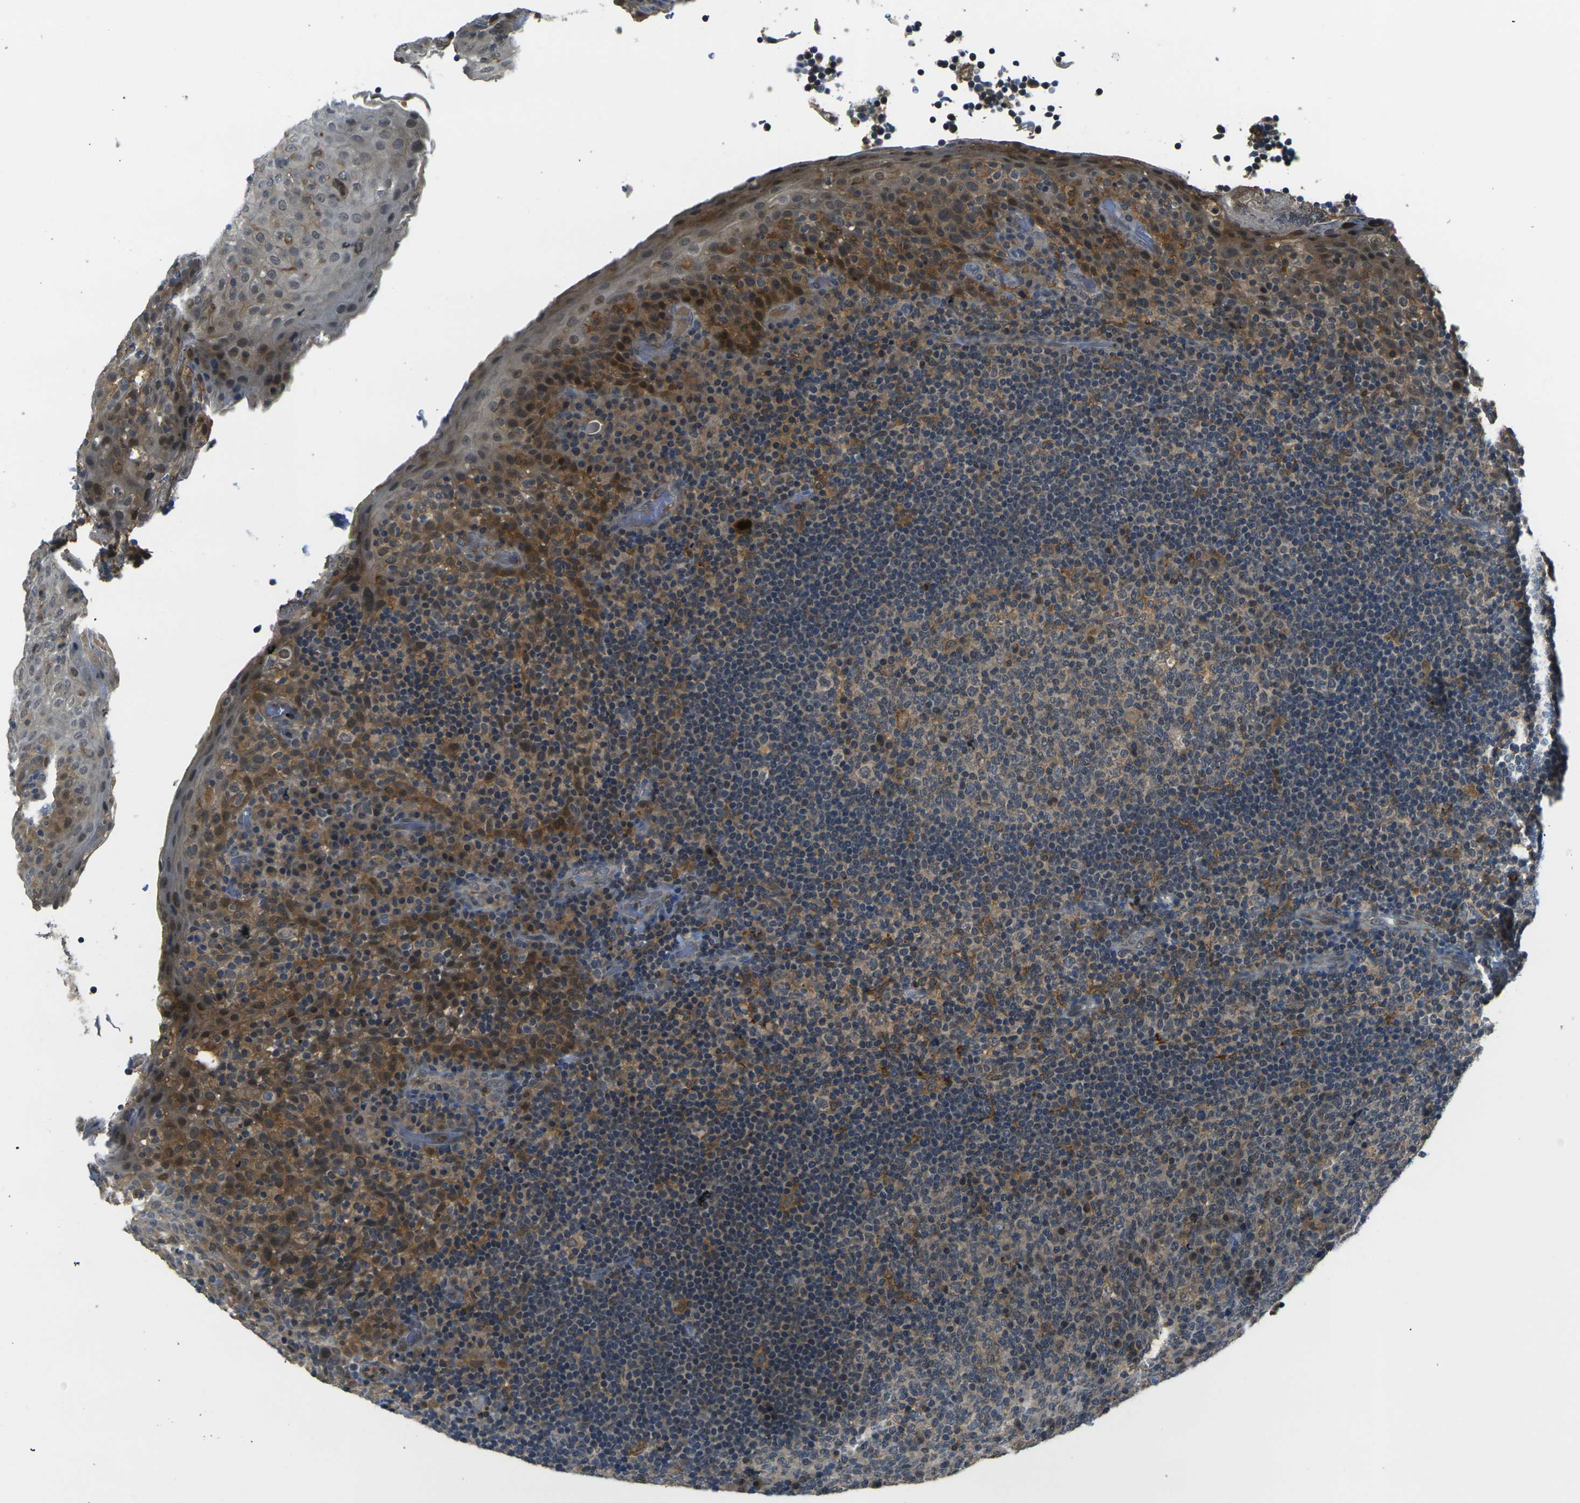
{"staining": {"intensity": "weak", "quantity": "25%-75%", "location": "cytoplasmic/membranous"}, "tissue": "tonsil", "cell_type": "Germinal center cells", "image_type": "normal", "snomed": [{"axis": "morphology", "description": "Normal tissue, NOS"}, {"axis": "topography", "description": "Tonsil"}], "caption": "Protein staining shows weak cytoplasmic/membranous expression in about 25%-75% of germinal center cells in unremarkable tonsil.", "gene": "PIGL", "patient": {"sex": "male", "age": 17}}